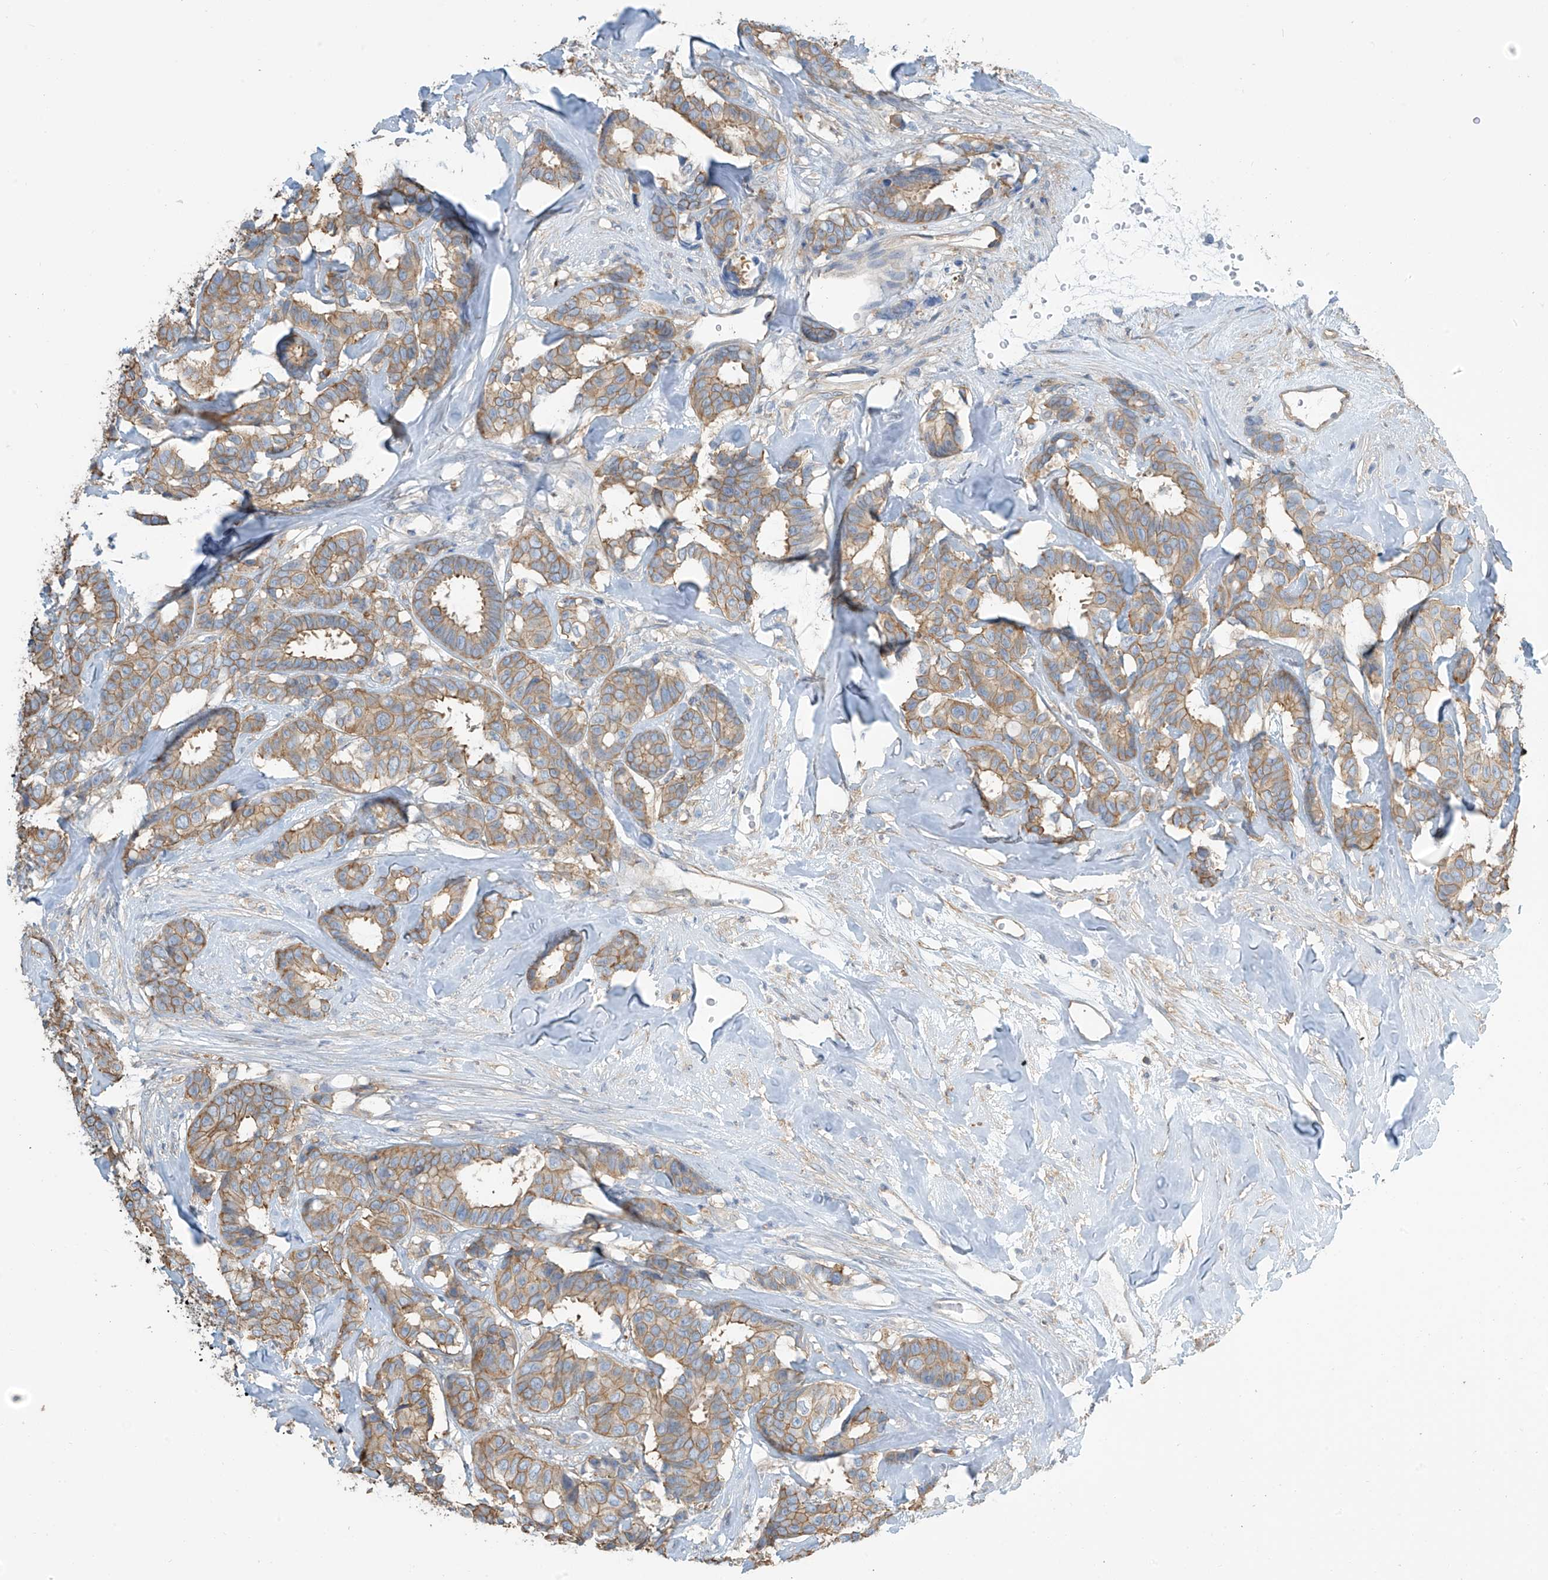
{"staining": {"intensity": "moderate", "quantity": ">75%", "location": "cytoplasmic/membranous"}, "tissue": "breast cancer", "cell_type": "Tumor cells", "image_type": "cancer", "snomed": [{"axis": "morphology", "description": "Duct carcinoma"}, {"axis": "topography", "description": "Breast"}], "caption": "Moderate cytoplasmic/membranous expression is appreciated in approximately >75% of tumor cells in intraductal carcinoma (breast).", "gene": "ZNF846", "patient": {"sex": "female", "age": 87}}